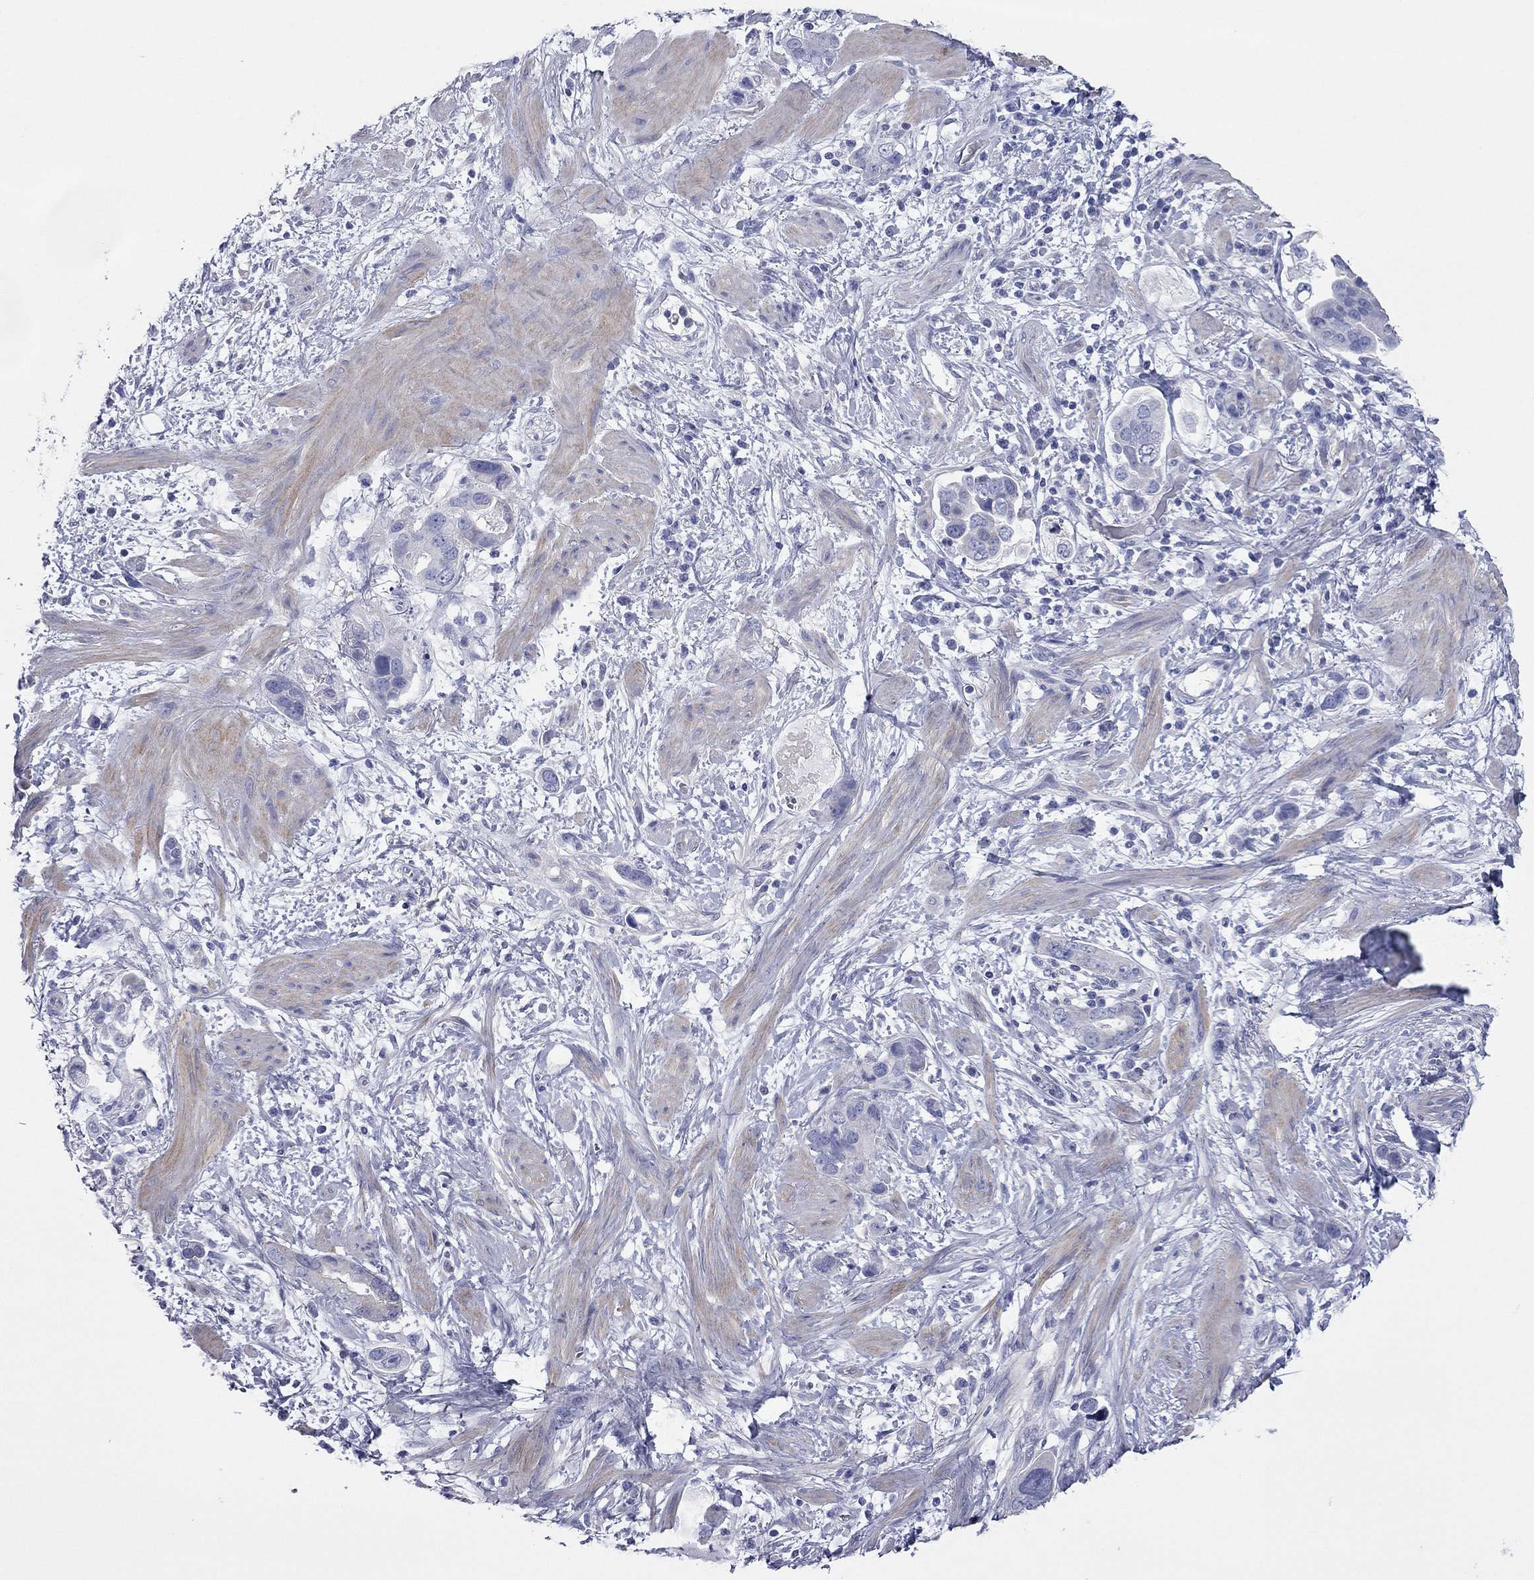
{"staining": {"intensity": "negative", "quantity": "none", "location": "none"}, "tissue": "stomach cancer", "cell_type": "Tumor cells", "image_type": "cancer", "snomed": [{"axis": "morphology", "description": "Adenocarcinoma, NOS"}, {"axis": "topography", "description": "Stomach, lower"}], "caption": "The image exhibits no significant positivity in tumor cells of adenocarcinoma (stomach).", "gene": "ACTL7B", "patient": {"sex": "female", "age": 93}}